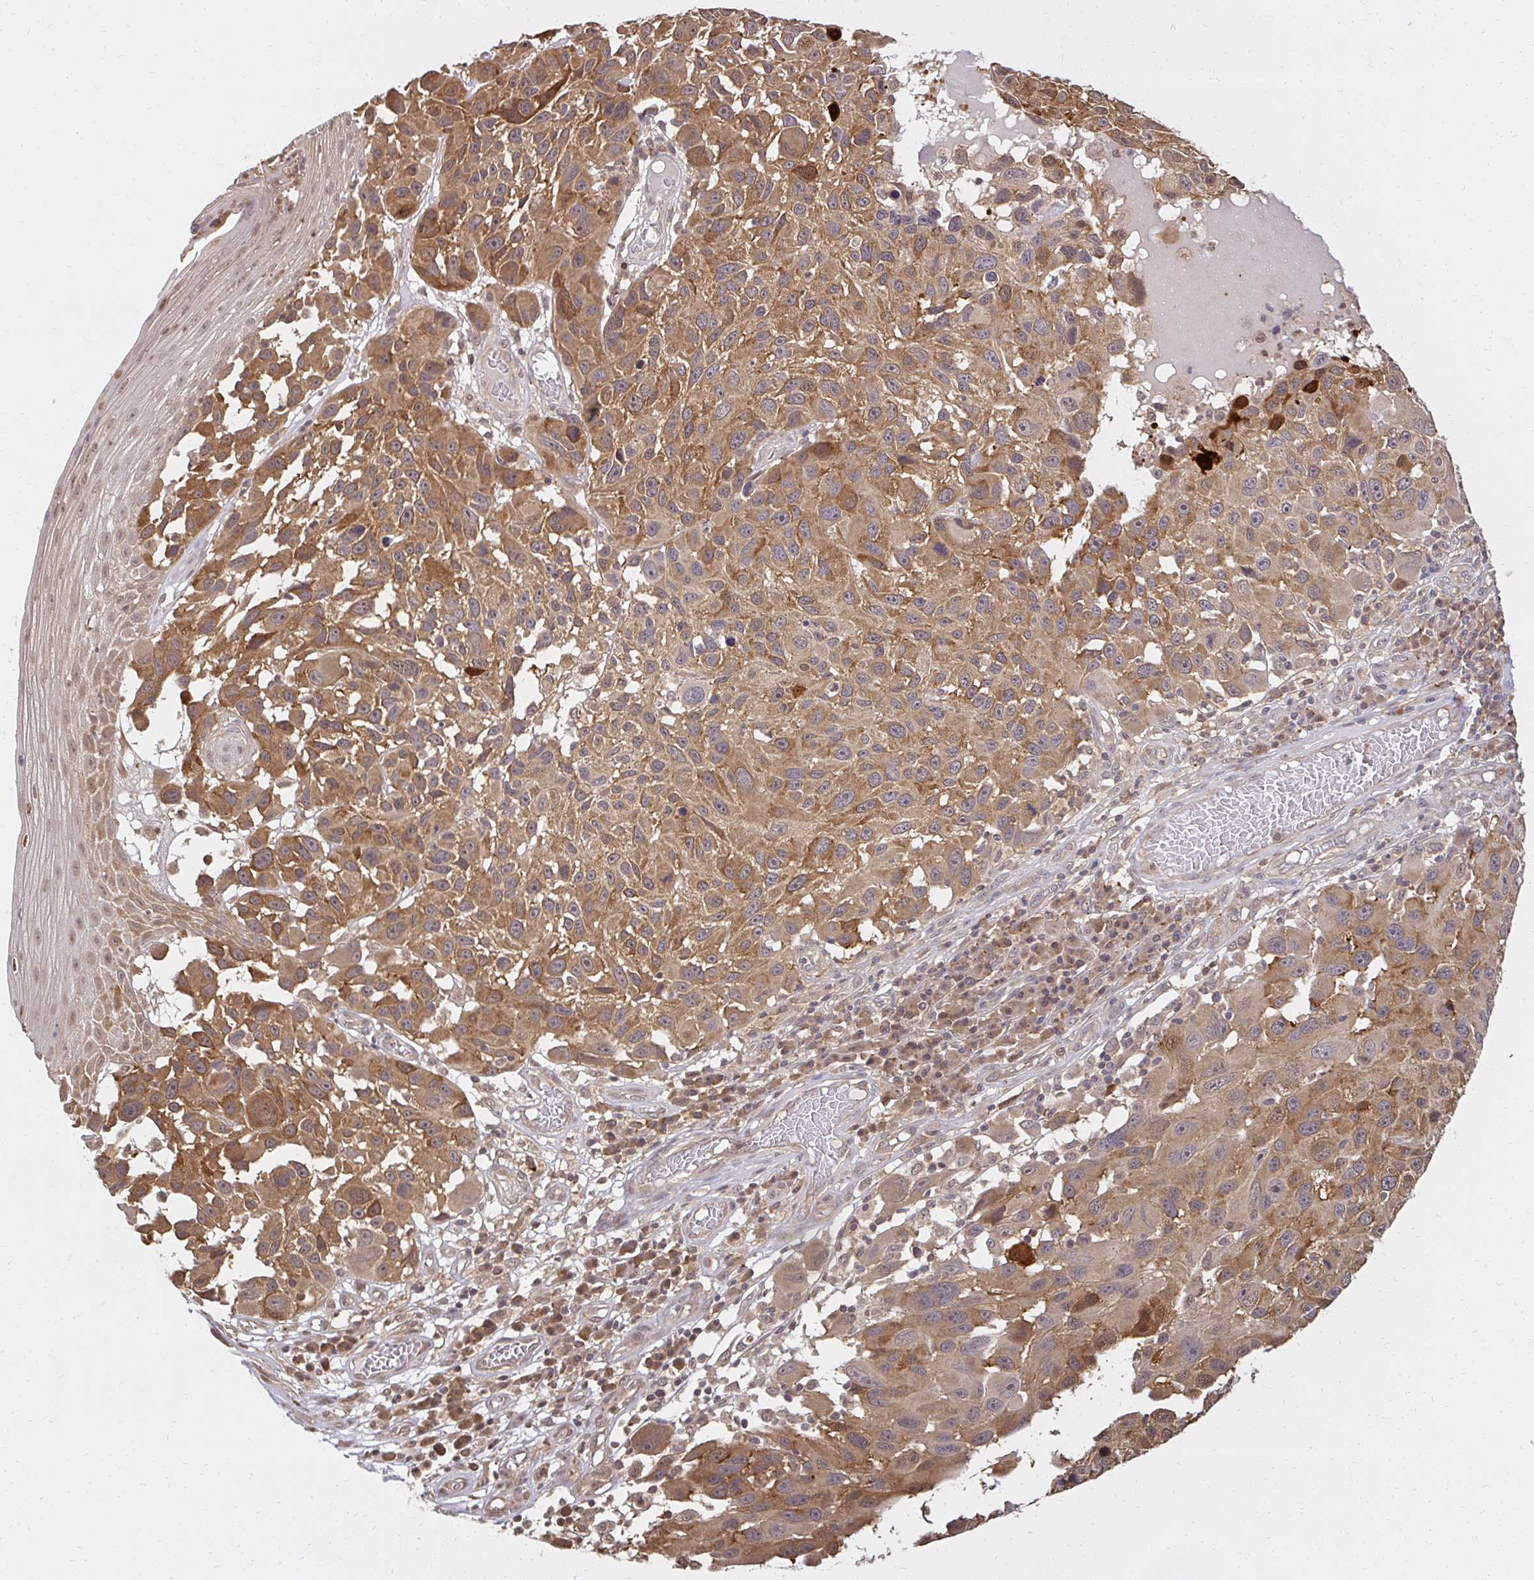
{"staining": {"intensity": "moderate", "quantity": ">75%", "location": "cytoplasmic/membranous"}, "tissue": "melanoma", "cell_type": "Tumor cells", "image_type": "cancer", "snomed": [{"axis": "morphology", "description": "Malignant melanoma, NOS"}, {"axis": "topography", "description": "Skin"}], "caption": "Immunohistochemistry (IHC) histopathology image of neoplastic tissue: human melanoma stained using immunohistochemistry (IHC) shows medium levels of moderate protein expression localized specifically in the cytoplasmic/membranous of tumor cells, appearing as a cytoplasmic/membranous brown color.", "gene": "LARS2", "patient": {"sex": "male", "age": 53}}